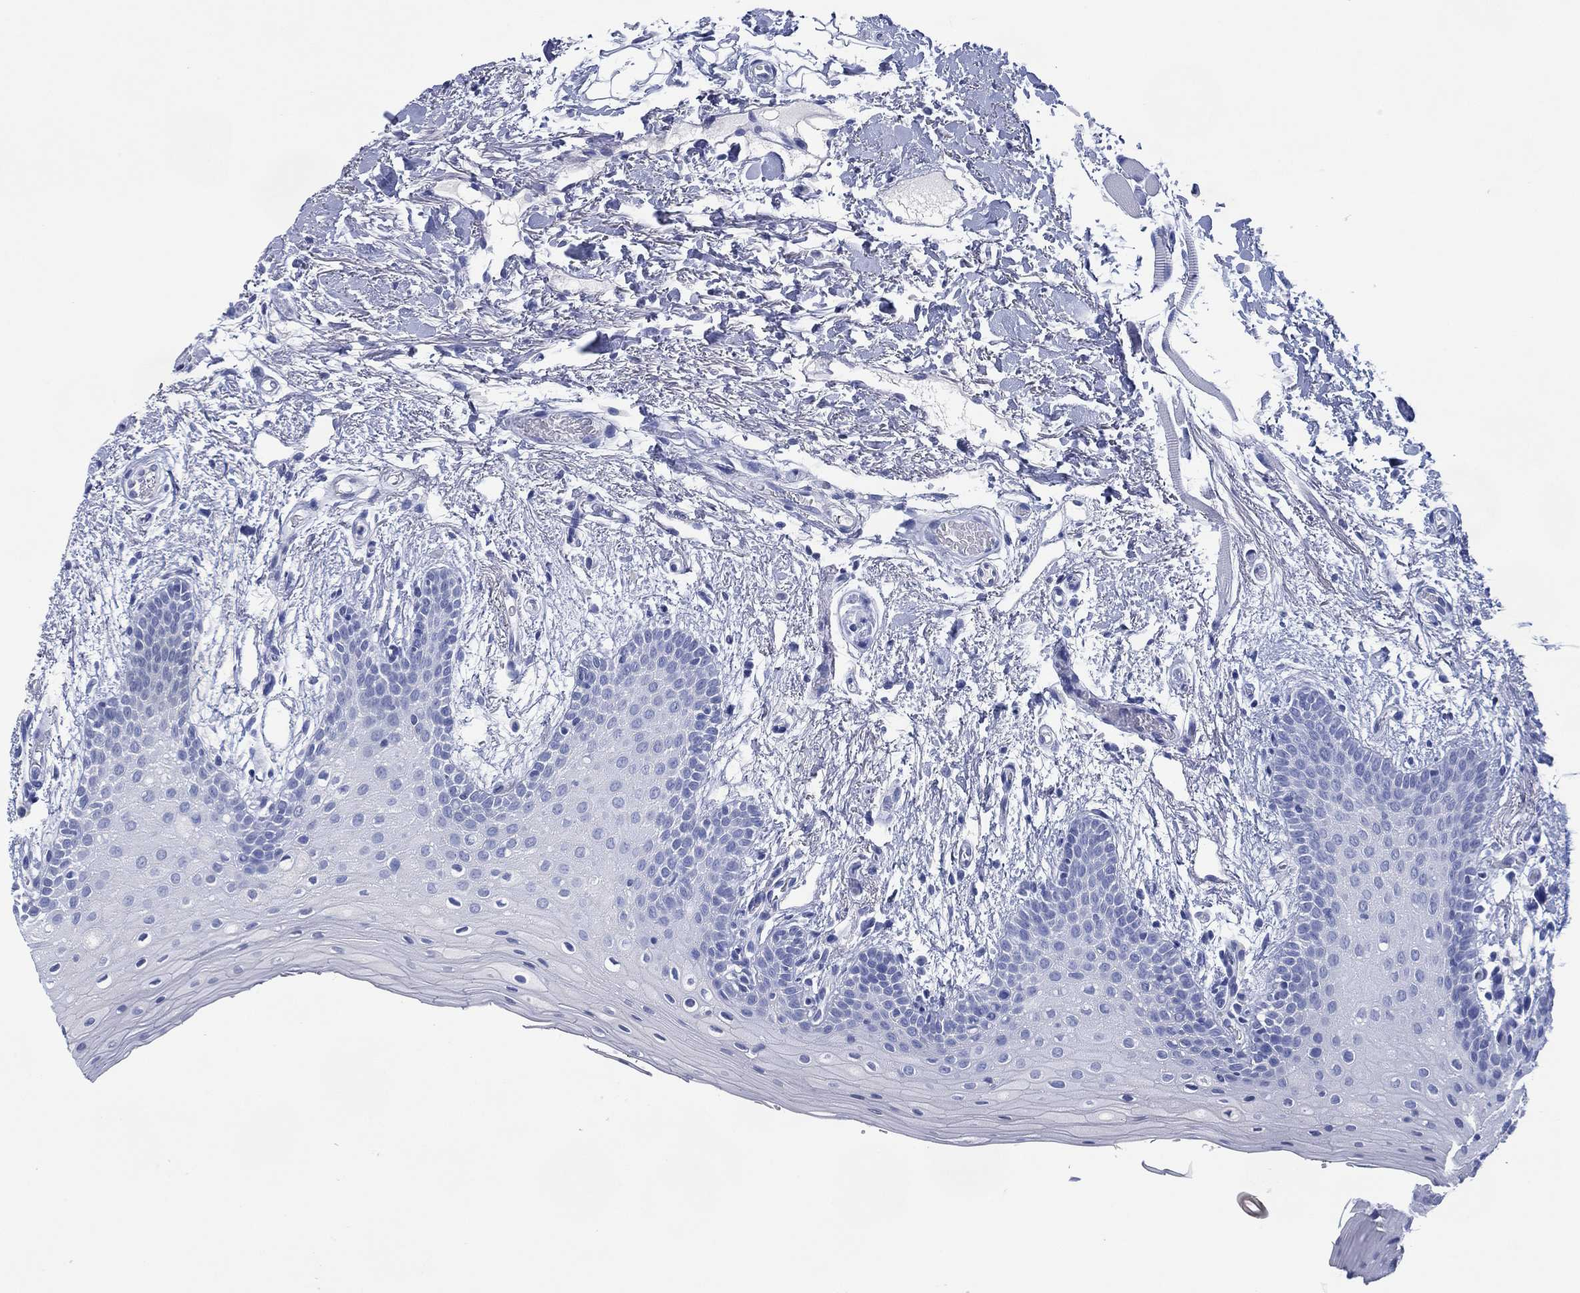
{"staining": {"intensity": "negative", "quantity": "none", "location": "none"}, "tissue": "oral mucosa", "cell_type": "Squamous epithelial cells", "image_type": "normal", "snomed": [{"axis": "morphology", "description": "Normal tissue, NOS"}, {"axis": "topography", "description": "Oral tissue"}, {"axis": "topography", "description": "Tounge, NOS"}], "caption": "Human oral mucosa stained for a protein using immunohistochemistry demonstrates no staining in squamous epithelial cells.", "gene": "SIGLECL1", "patient": {"sex": "female", "age": 86}}